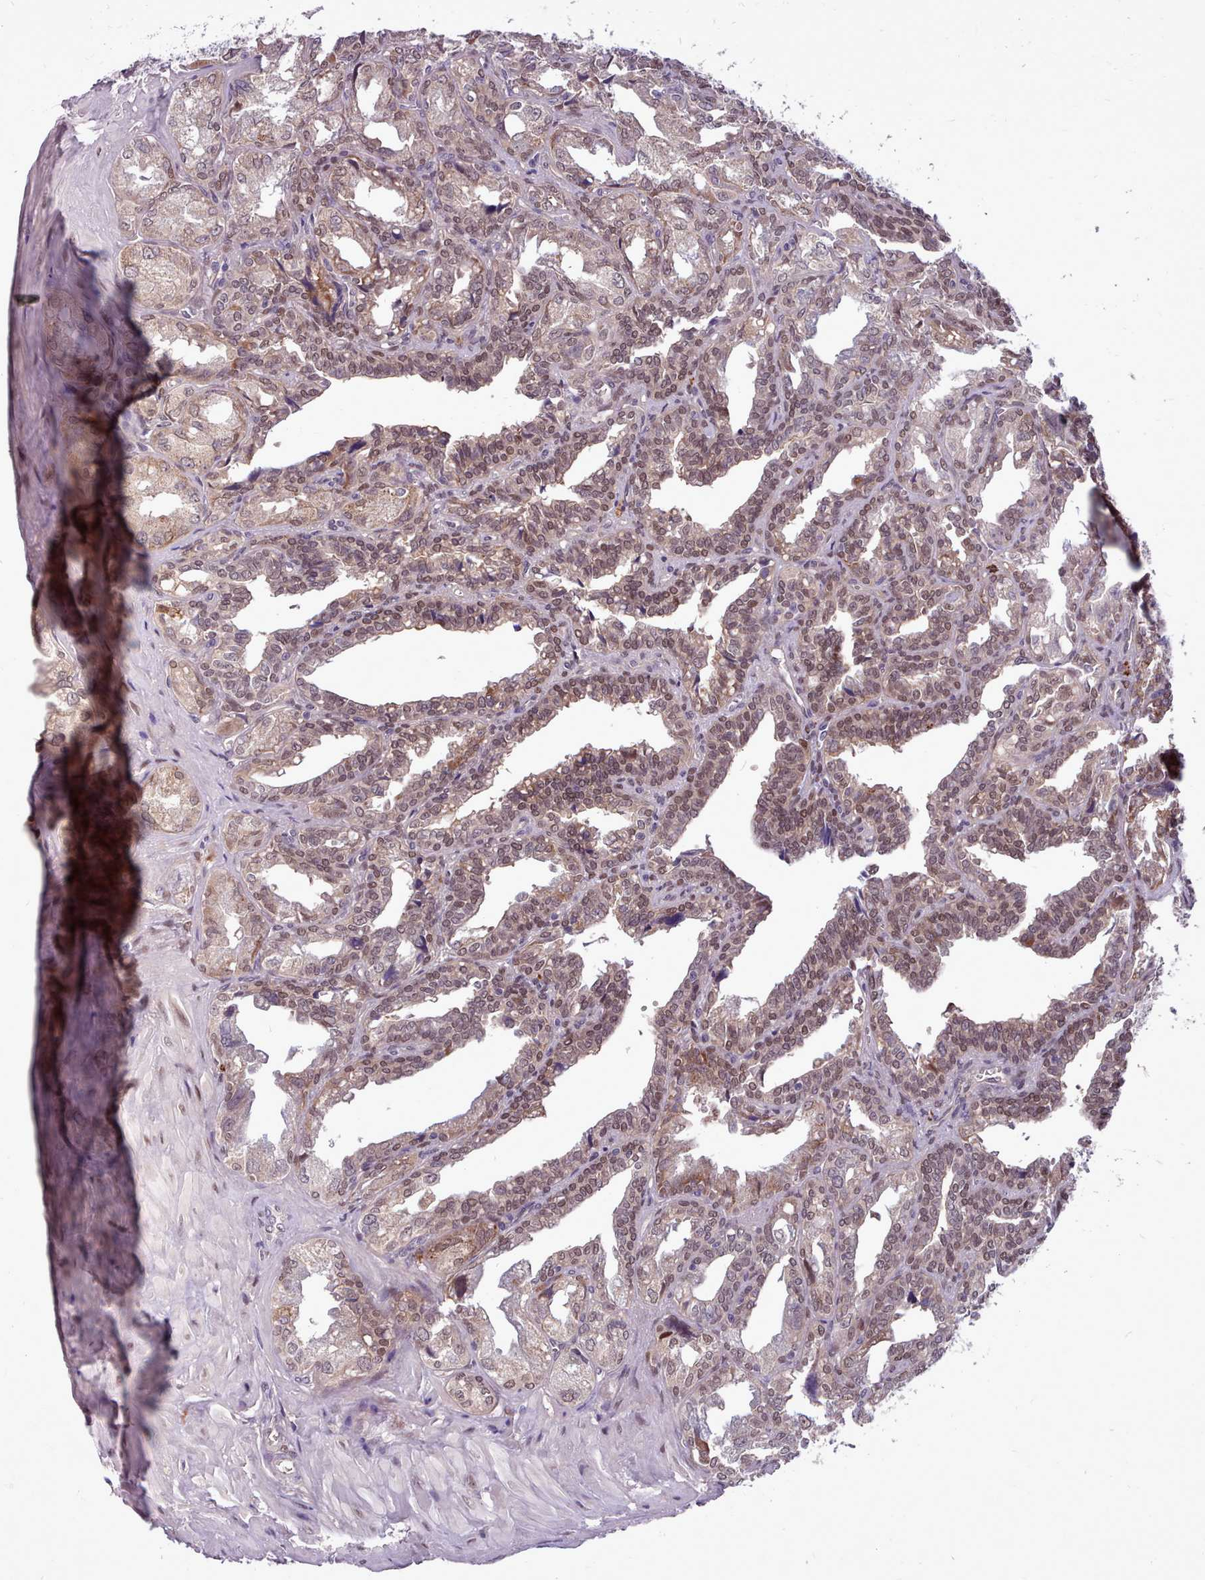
{"staining": {"intensity": "moderate", "quantity": "25%-75%", "location": "cytoplasmic/membranous,nuclear"}, "tissue": "seminal vesicle", "cell_type": "Glandular cells", "image_type": "normal", "snomed": [{"axis": "morphology", "description": "Normal tissue, NOS"}, {"axis": "topography", "description": "Seminal veicle"}], "caption": "Seminal vesicle was stained to show a protein in brown. There is medium levels of moderate cytoplasmic/membranous,nuclear staining in approximately 25%-75% of glandular cells. (DAB (3,3'-diaminobenzidine) = brown stain, brightfield microscopy at high magnification).", "gene": "AHCY", "patient": {"sex": "male", "age": 67}}